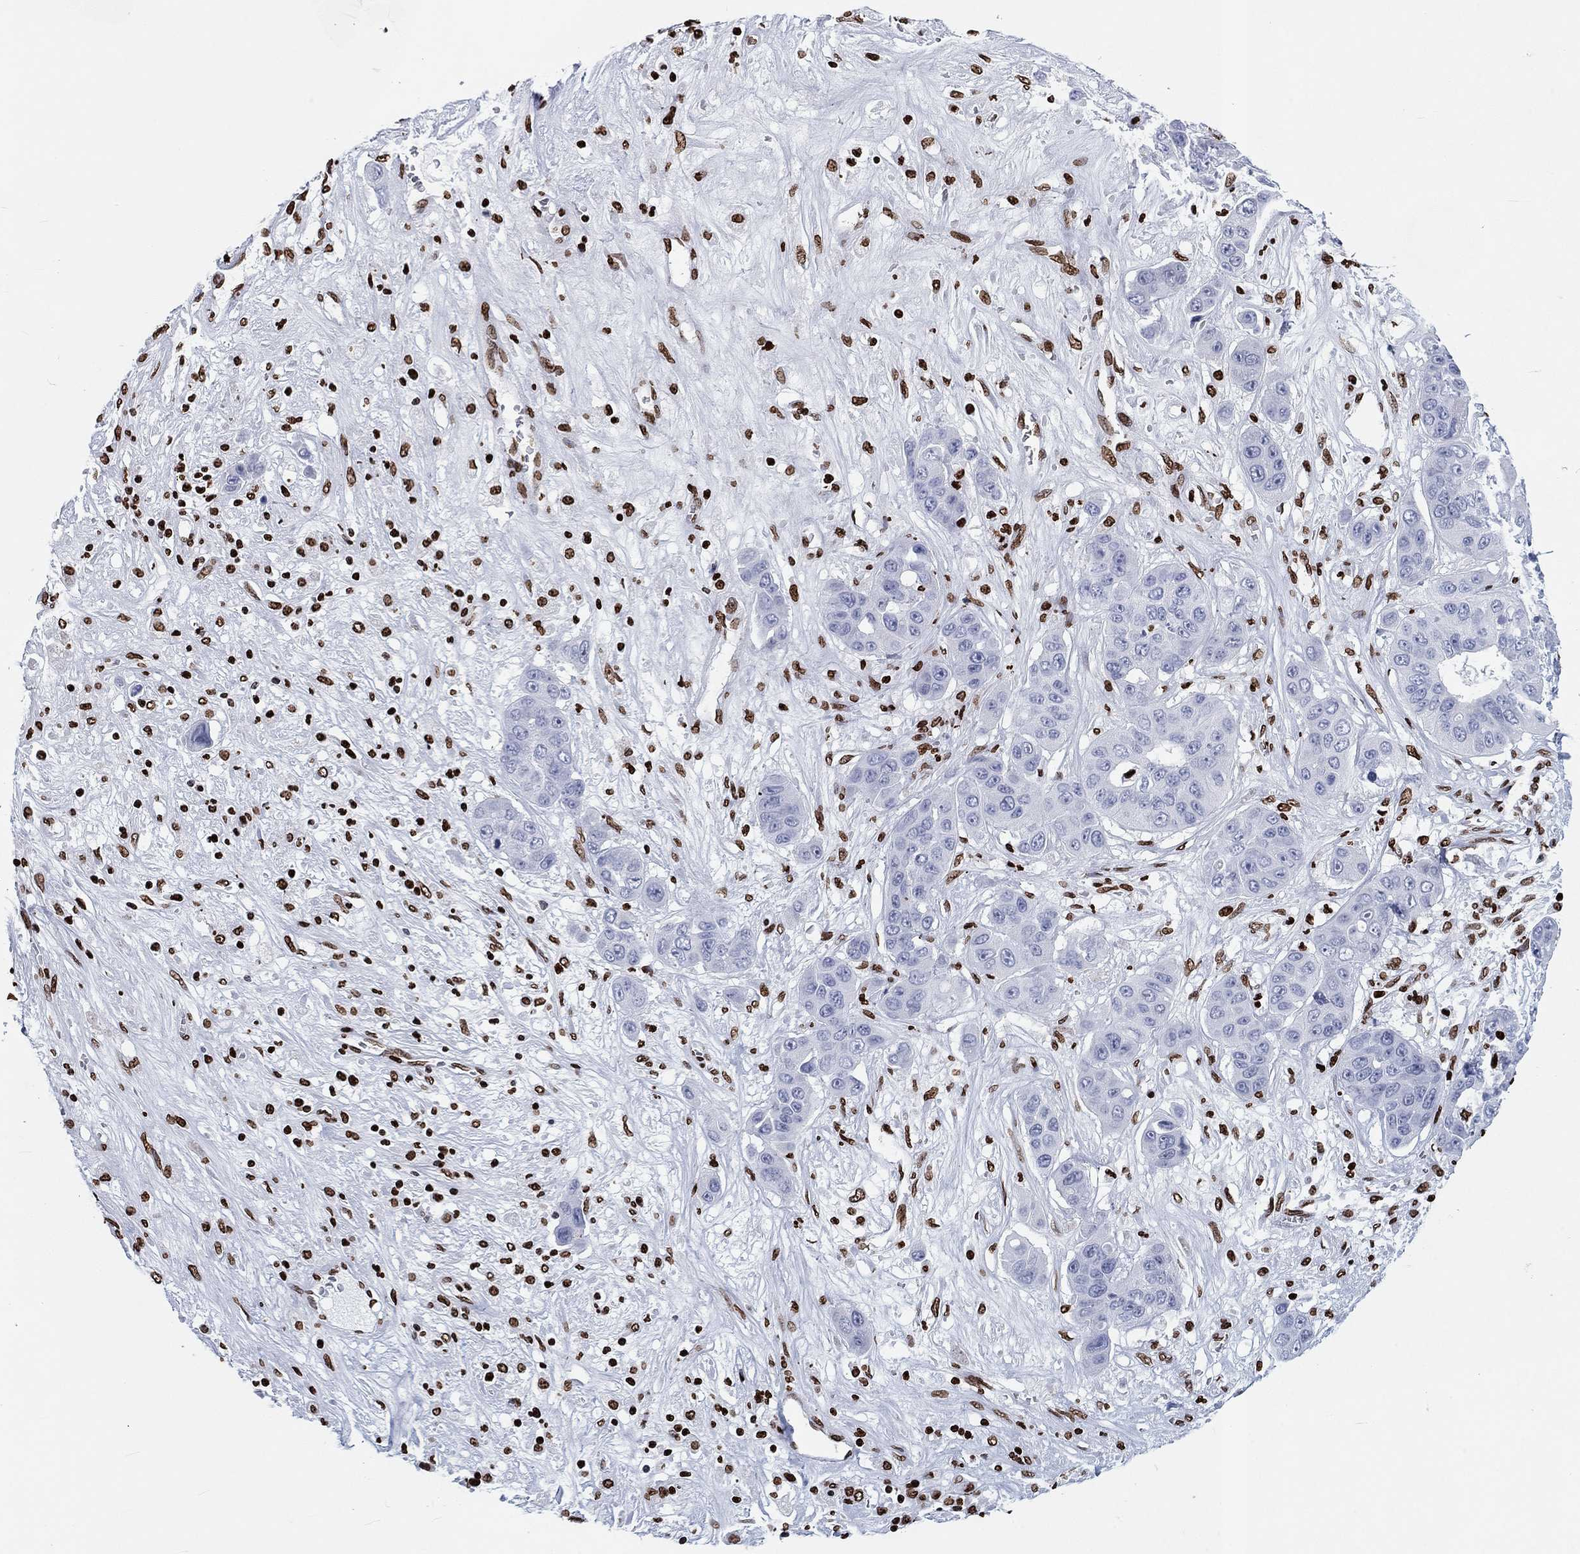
{"staining": {"intensity": "negative", "quantity": "none", "location": "none"}, "tissue": "liver cancer", "cell_type": "Tumor cells", "image_type": "cancer", "snomed": [{"axis": "morphology", "description": "Cholangiocarcinoma"}, {"axis": "topography", "description": "Liver"}], "caption": "A high-resolution photomicrograph shows IHC staining of cholangiocarcinoma (liver), which displays no significant positivity in tumor cells.", "gene": "H1-5", "patient": {"sex": "female", "age": 52}}